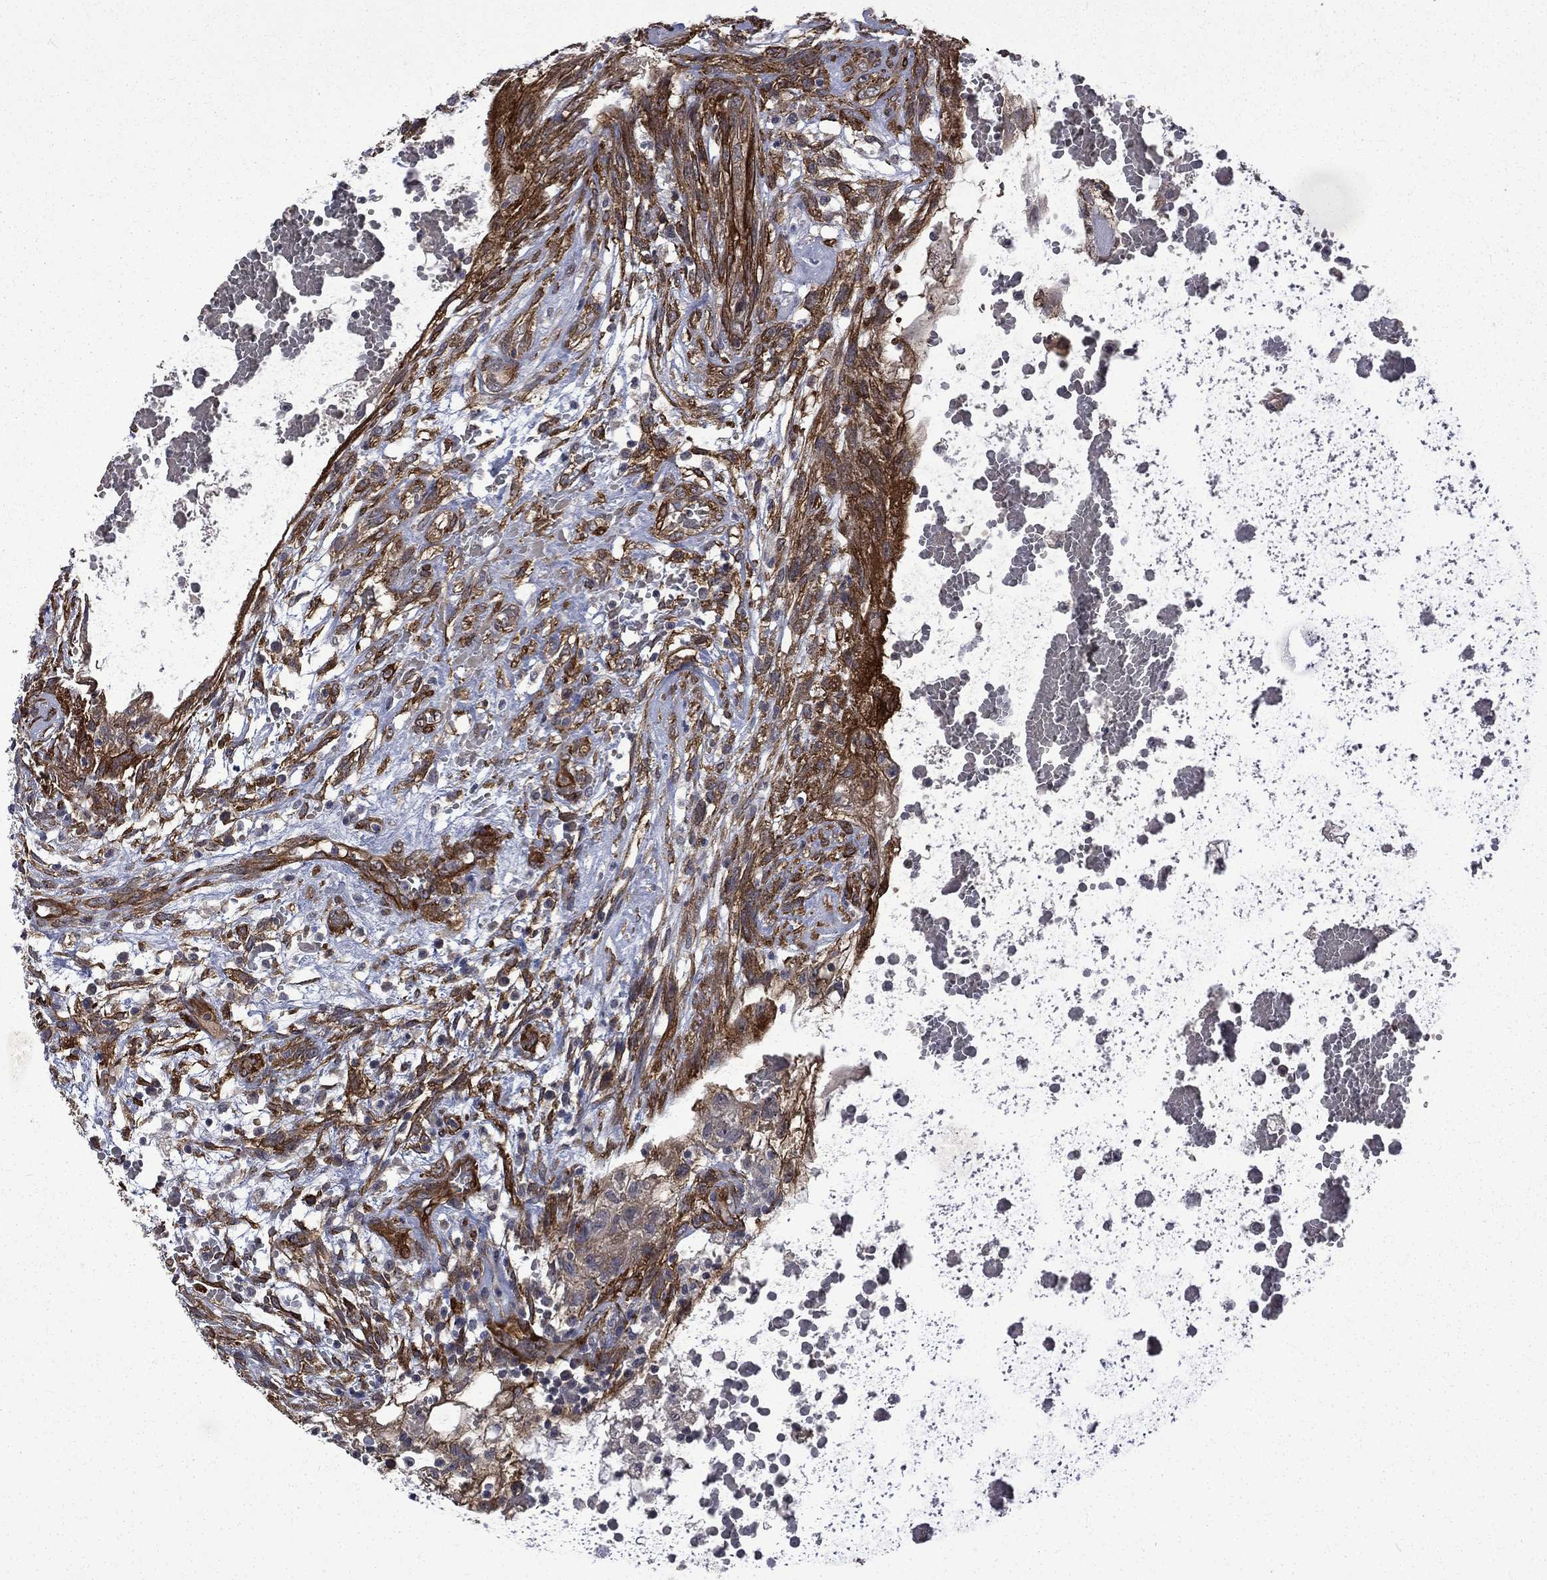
{"staining": {"intensity": "negative", "quantity": "none", "location": "none"}, "tissue": "testis cancer", "cell_type": "Tumor cells", "image_type": "cancer", "snomed": [{"axis": "morphology", "description": "Normal tissue, NOS"}, {"axis": "morphology", "description": "Carcinoma, Embryonal, NOS"}, {"axis": "topography", "description": "Testis"}, {"axis": "topography", "description": "Epididymis"}], "caption": "This is an immunohistochemistry micrograph of testis cancer (embryonal carcinoma). There is no staining in tumor cells.", "gene": "PPFIBP1", "patient": {"sex": "male", "age": 32}}